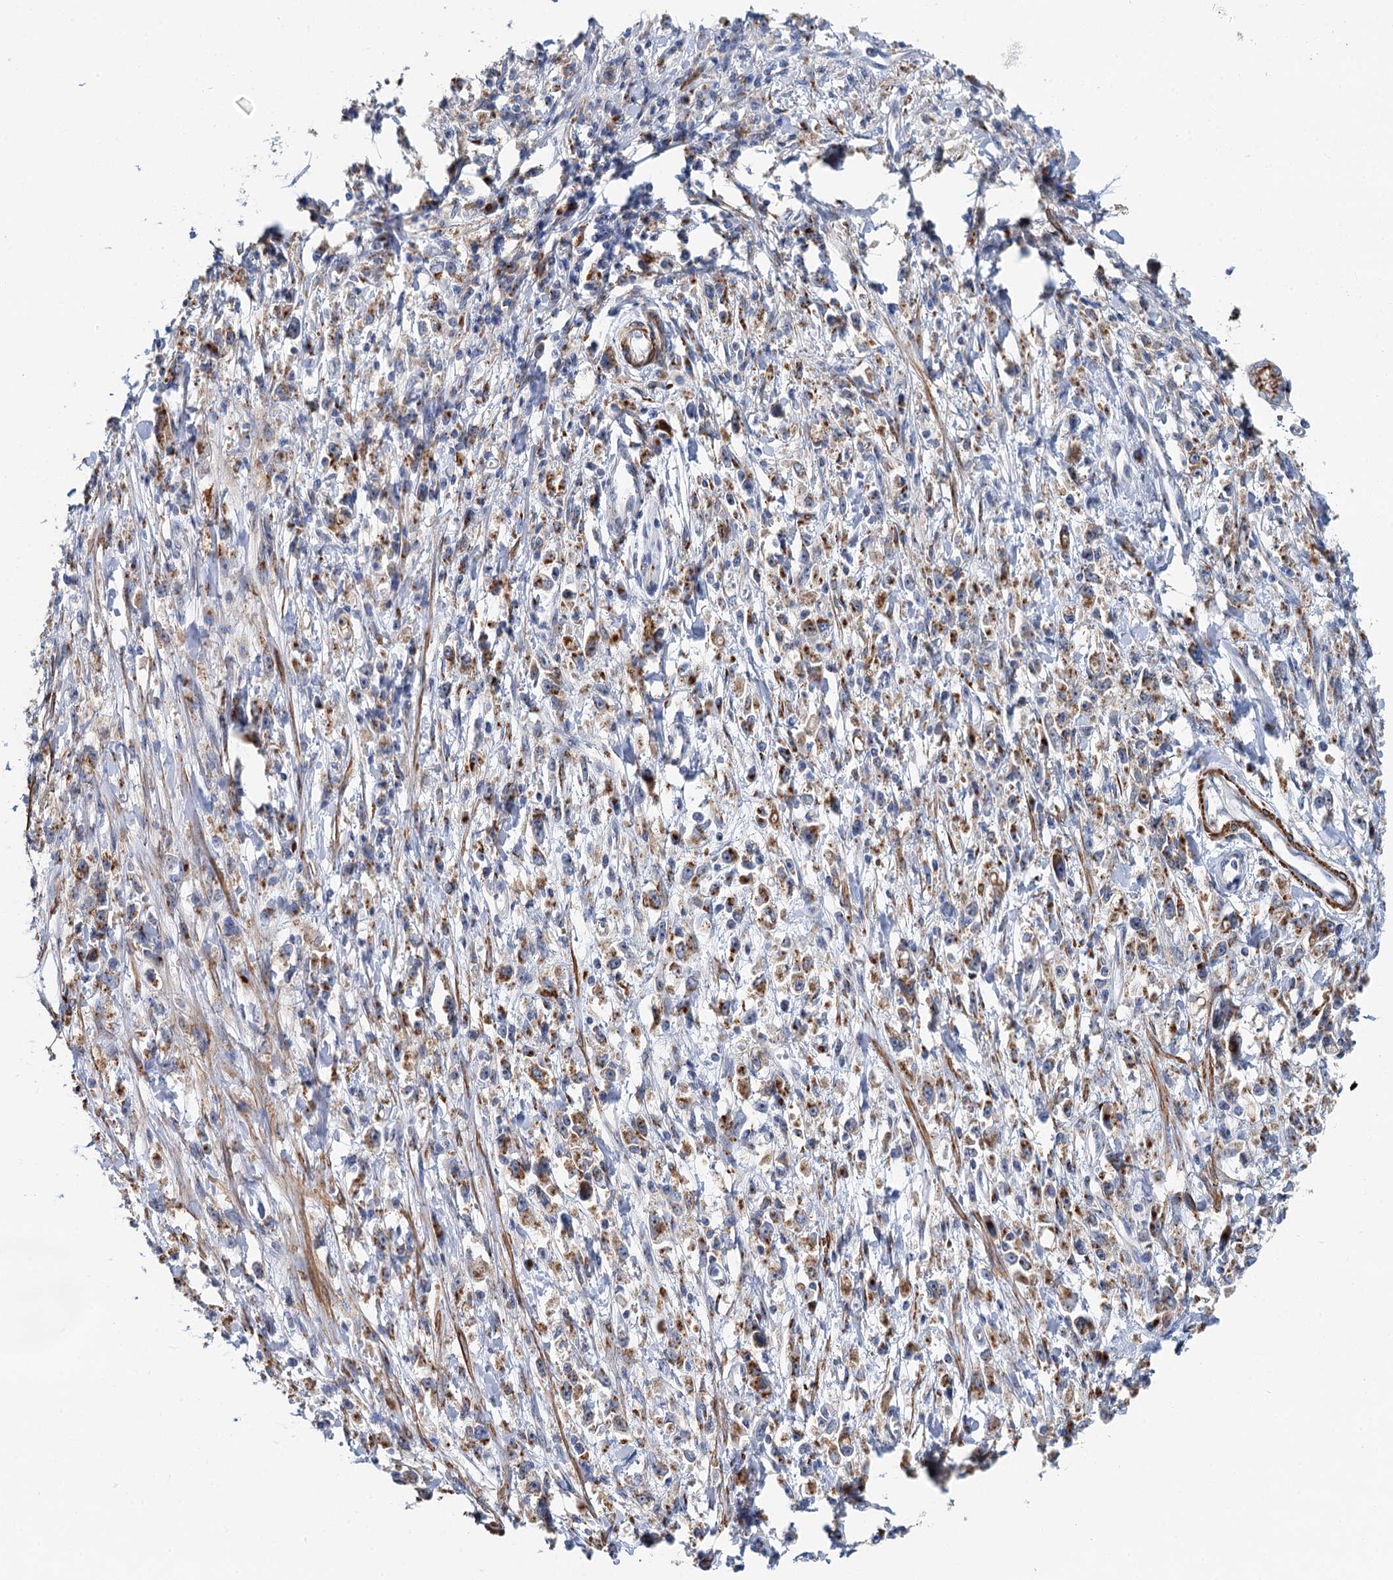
{"staining": {"intensity": "moderate", "quantity": "25%-75%", "location": "cytoplasmic/membranous"}, "tissue": "stomach cancer", "cell_type": "Tumor cells", "image_type": "cancer", "snomed": [{"axis": "morphology", "description": "Adenocarcinoma, NOS"}, {"axis": "topography", "description": "Stomach"}], "caption": "Stomach adenocarcinoma stained for a protein (brown) demonstrates moderate cytoplasmic/membranous positive staining in about 25%-75% of tumor cells.", "gene": "BET1L", "patient": {"sex": "female", "age": 59}}